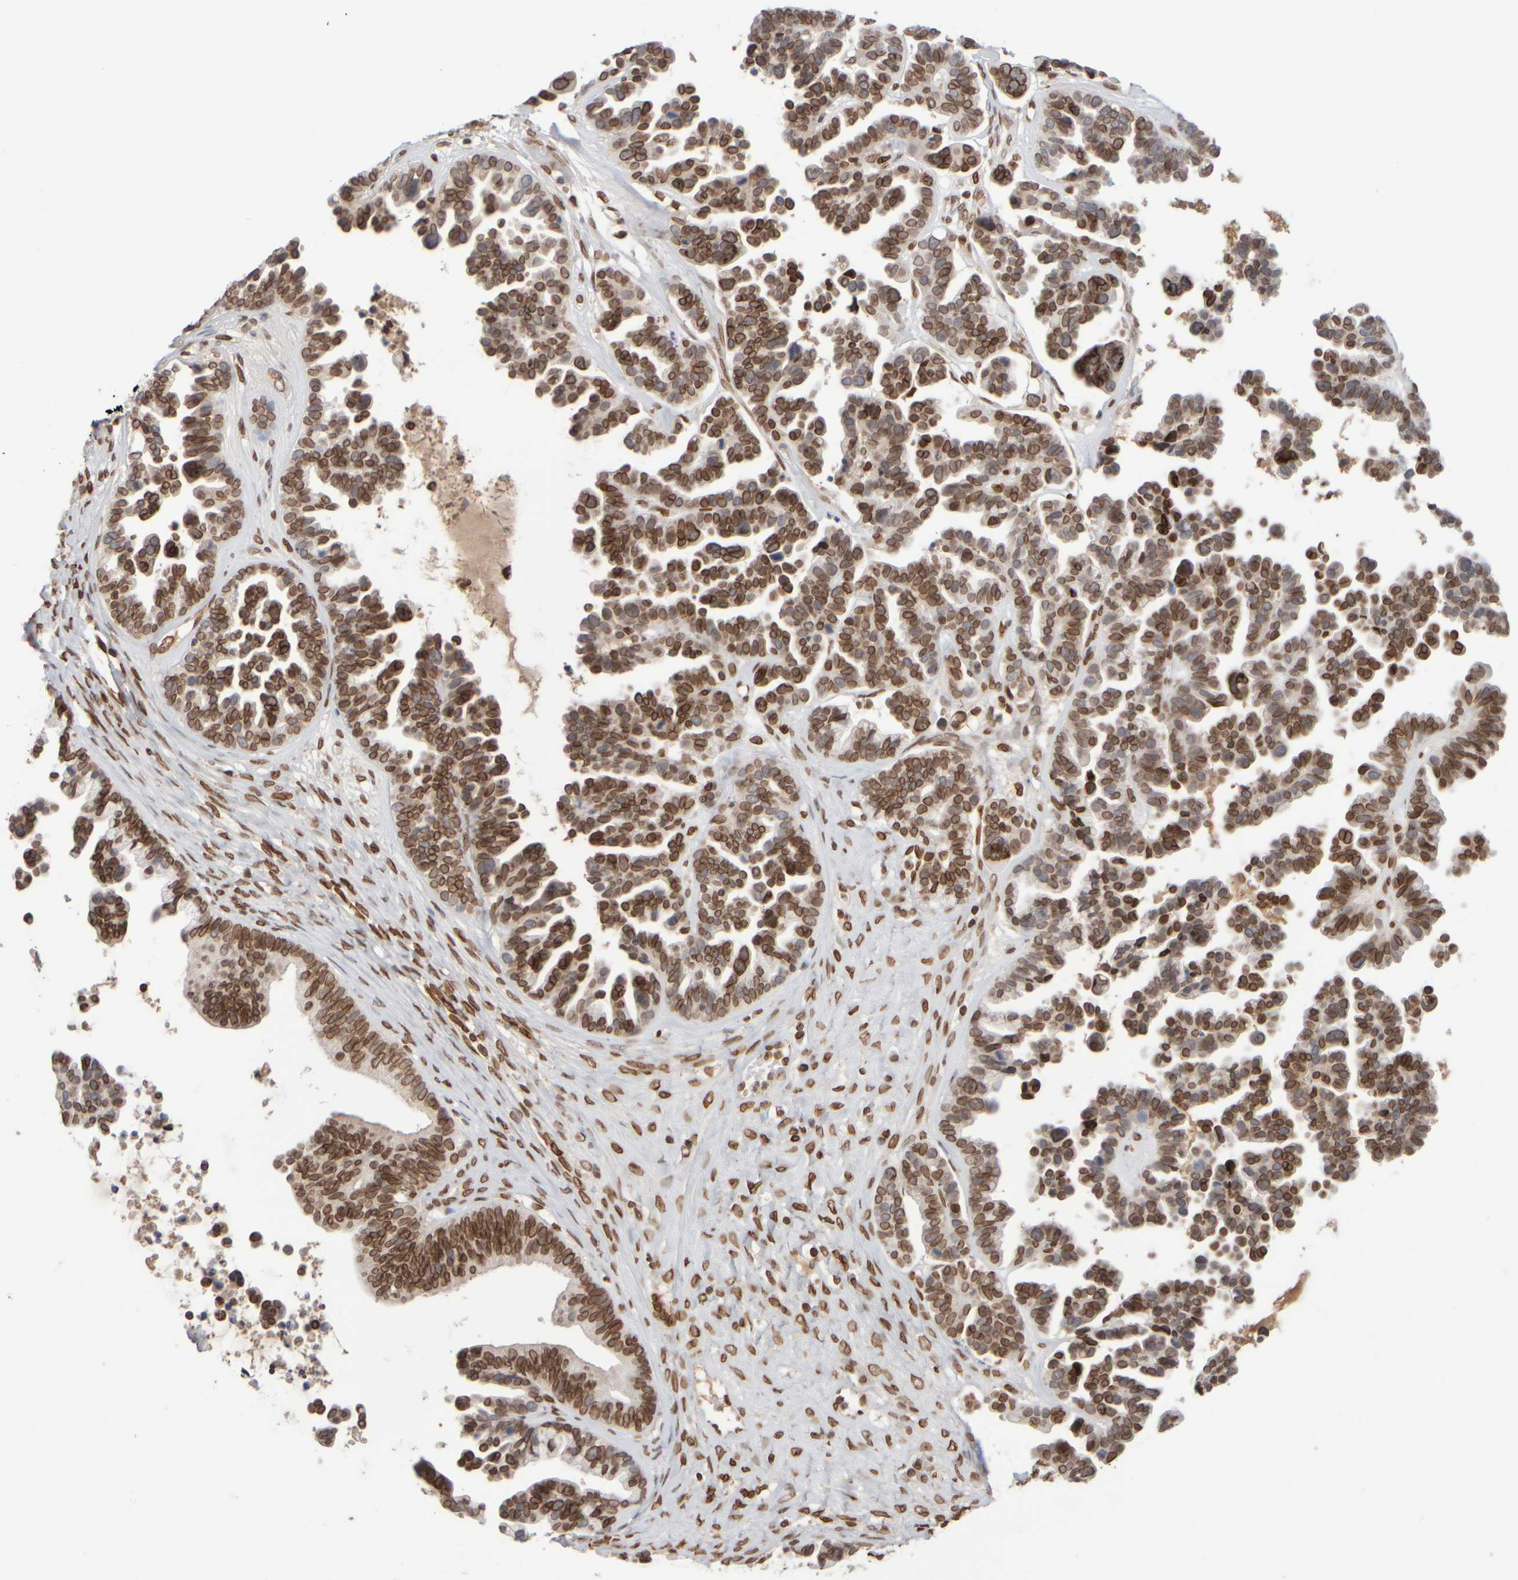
{"staining": {"intensity": "strong", "quantity": ">75%", "location": "cytoplasmic/membranous,nuclear"}, "tissue": "ovarian cancer", "cell_type": "Tumor cells", "image_type": "cancer", "snomed": [{"axis": "morphology", "description": "Cystadenocarcinoma, serous, NOS"}, {"axis": "topography", "description": "Ovary"}], "caption": "This micrograph reveals immunohistochemistry staining of human ovarian cancer (serous cystadenocarcinoma), with high strong cytoplasmic/membranous and nuclear staining in about >75% of tumor cells.", "gene": "ZC3HC1", "patient": {"sex": "female", "age": 56}}